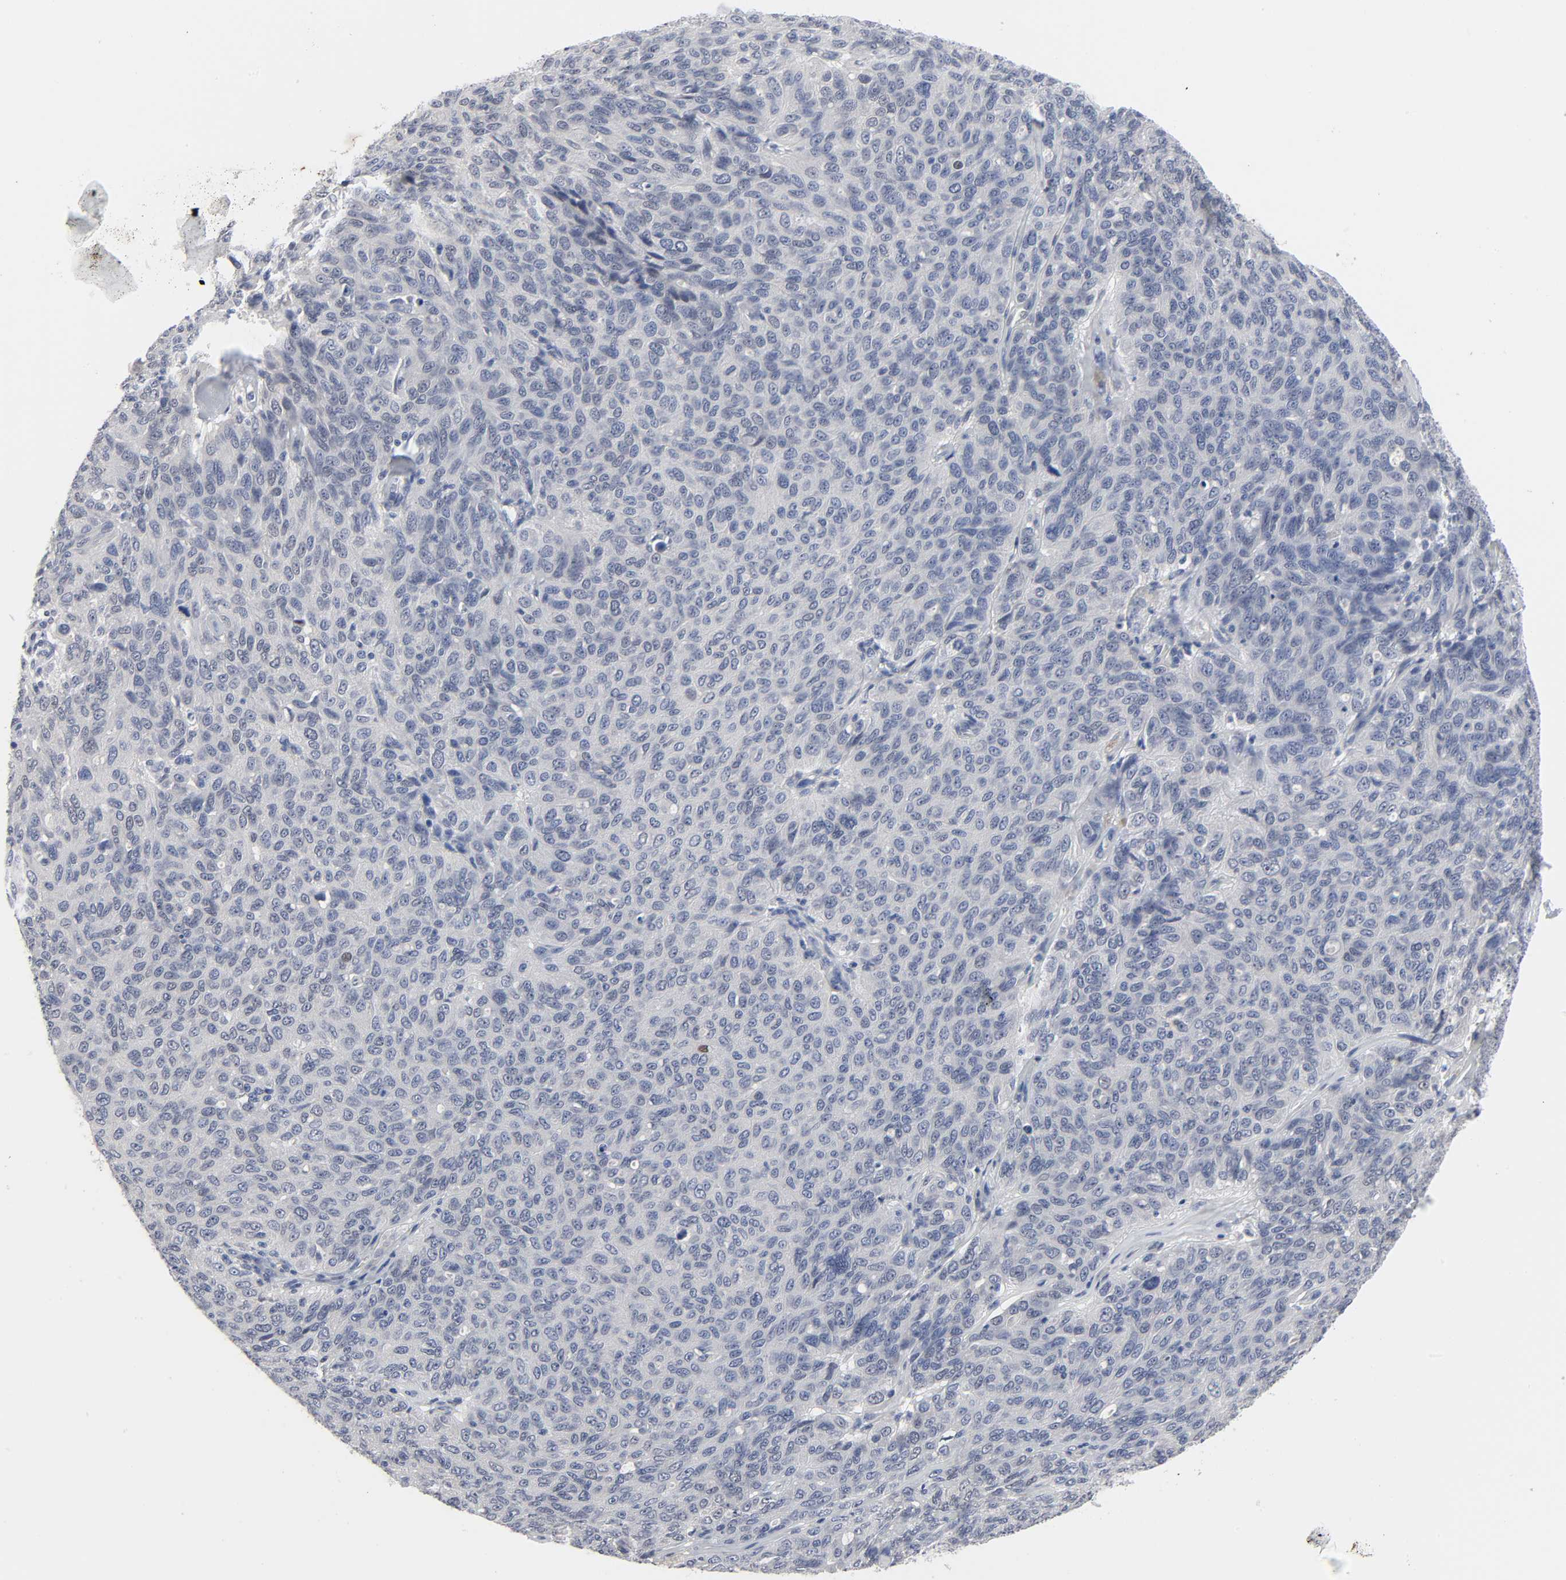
{"staining": {"intensity": "negative", "quantity": "none", "location": "none"}, "tissue": "ovarian cancer", "cell_type": "Tumor cells", "image_type": "cancer", "snomed": [{"axis": "morphology", "description": "Carcinoma, endometroid"}, {"axis": "topography", "description": "Ovary"}], "caption": "Ovarian cancer stained for a protein using immunohistochemistry demonstrates no staining tumor cells.", "gene": "SALL2", "patient": {"sex": "female", "age": 60}}